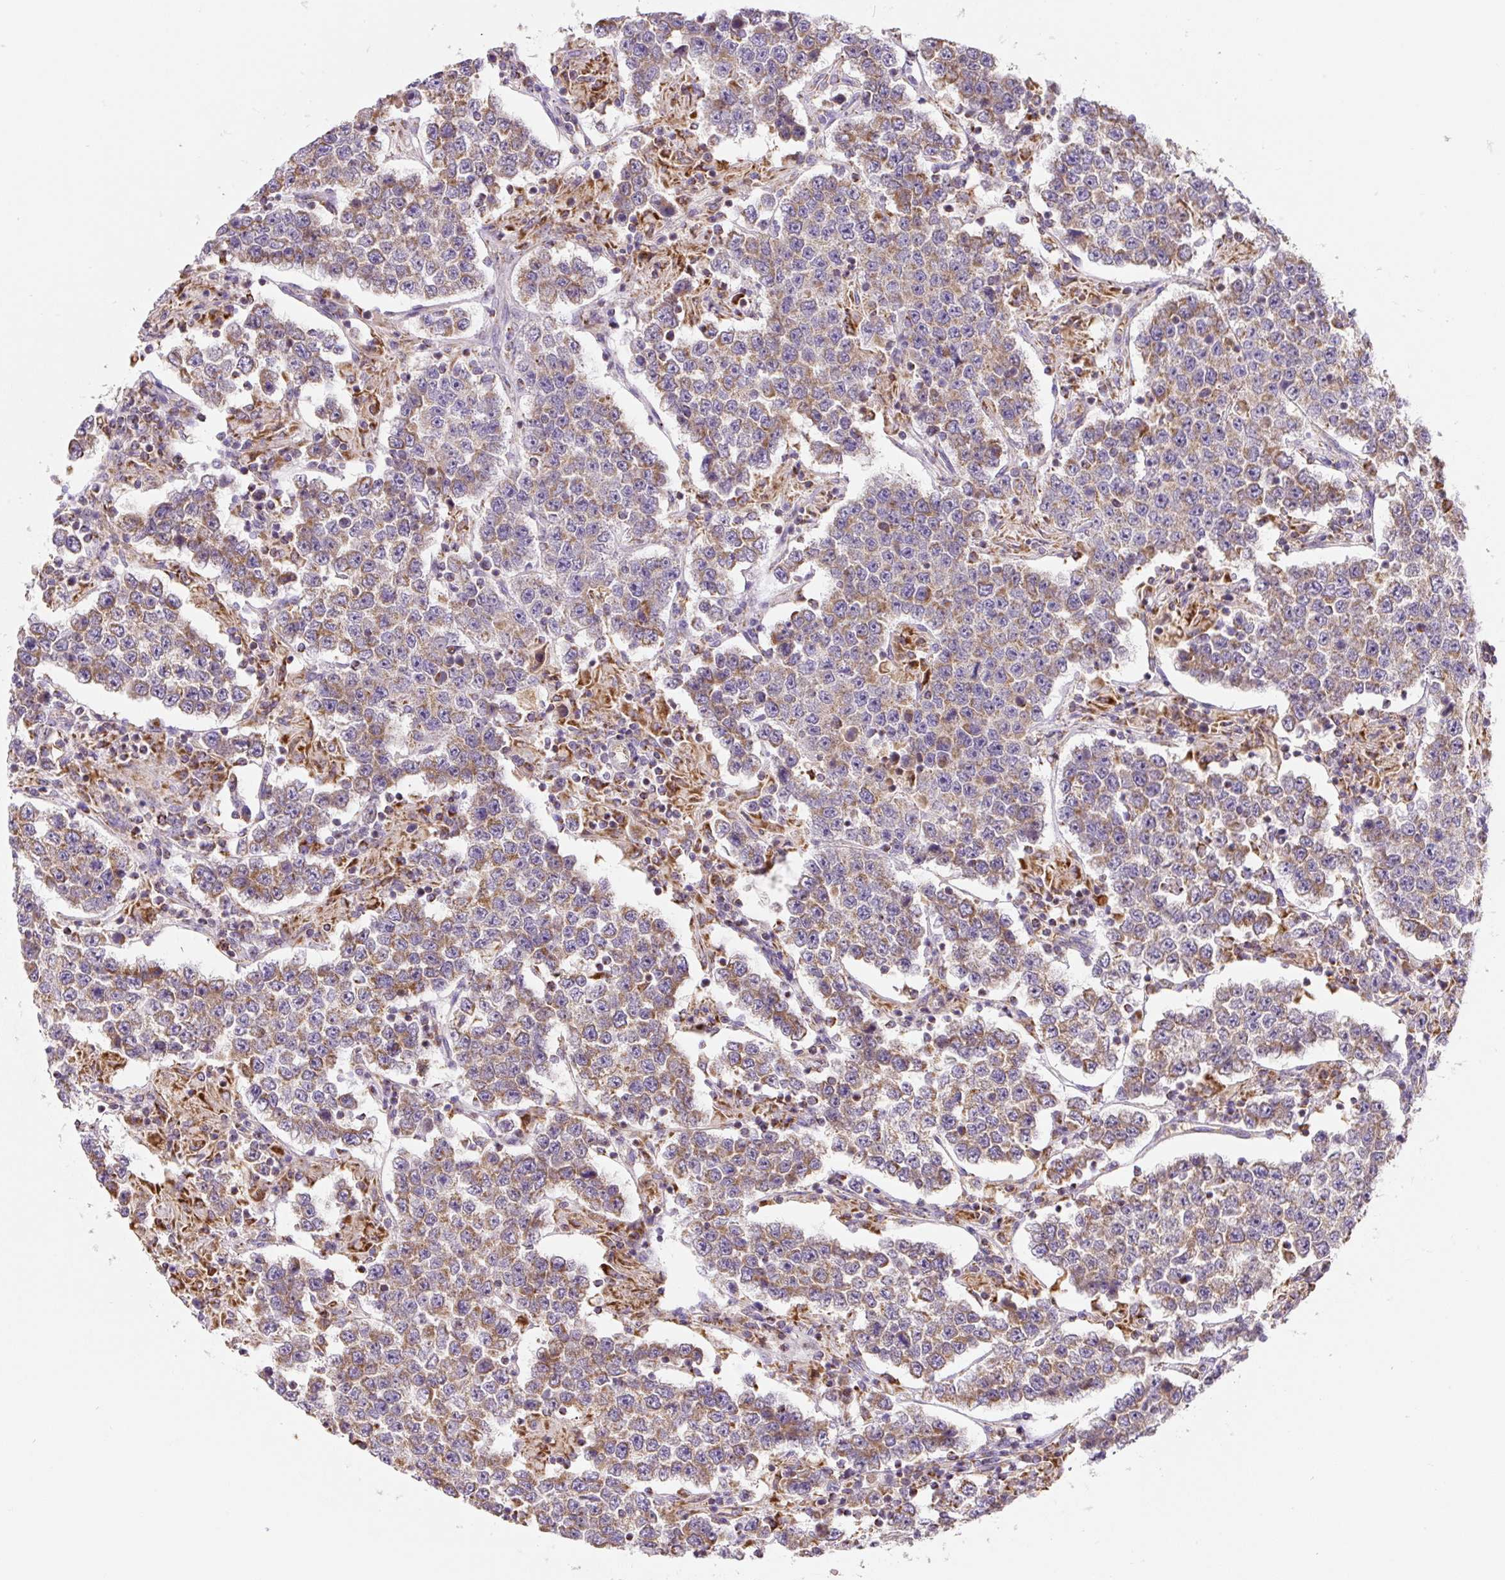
{"staining": {"intensity": "moderate", "quantity": "25%-75%", "location": "cytoplasmic/membranous"}, "tissue": "testis cancer", "cell_type": "Tumor cells", "image_type": "cancer", "snomed": [{"axis": "morphology", "description": "Normal tissue, NOS"}, {"axis": "morphology", "description": "Urothelial carcinoma, High grade"}, {"axis": "morphology", "description": "Seminoma, NOS"}, {"axis": "morphology", "description": "Carcinoma, Embryonal, NOS"}, {"axis": "topography", "description": "Urinary bladder"}, {"axis": "topography", "description": "Testis"}], "caption": "High-magnification brightfield microscopy of testis cancer (high-grade urothelial carcinoma) stained with DAB (brown) and counterstained with hematoxylin (blue). tumor cells exhibit moderate cytoplasmic/membranous positivity is appreciated in about25%-75% of cells.", "gene": "MT-CO2", "patient": {"sex": "male", "age": 41}}